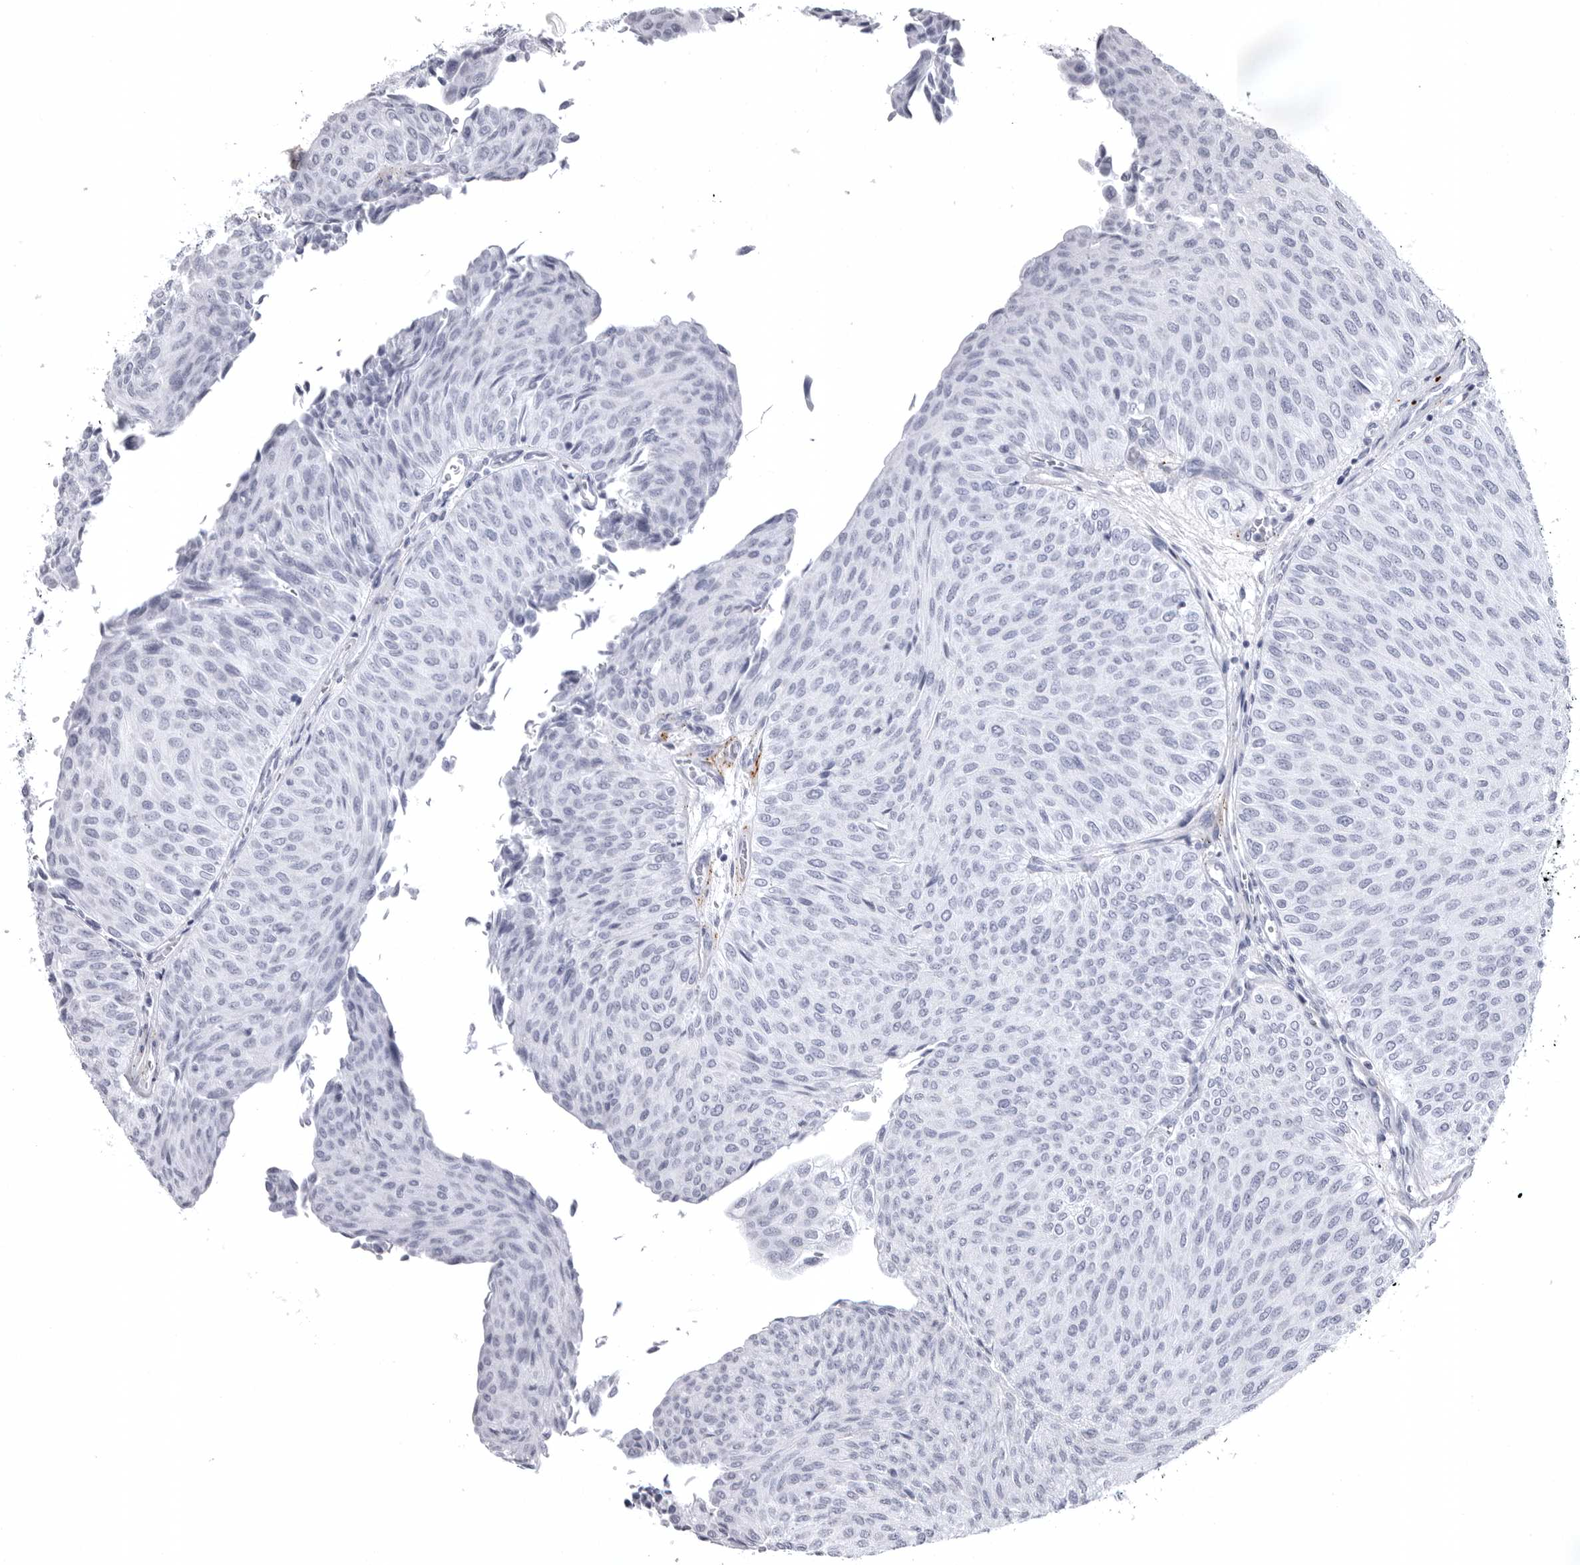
{"staining": {"intensity": "negative", "quantity": "none", "location": "none"}, "tissue": "urothelial cancer", "cell_type": "Tumor cells", "image_type": "cancer", "snomed": [{"axis": "morphology", "description": "Urothelial carcinoma, Low grade"}, {"axis": "topography", "description": "Urinary bladder"}], "caption": "The micrograph demonstrates no significant staining in tumor cells of urothelial cancer.", "gene": "COL26A1", "patient": {"sex": "male", "age": 78}}